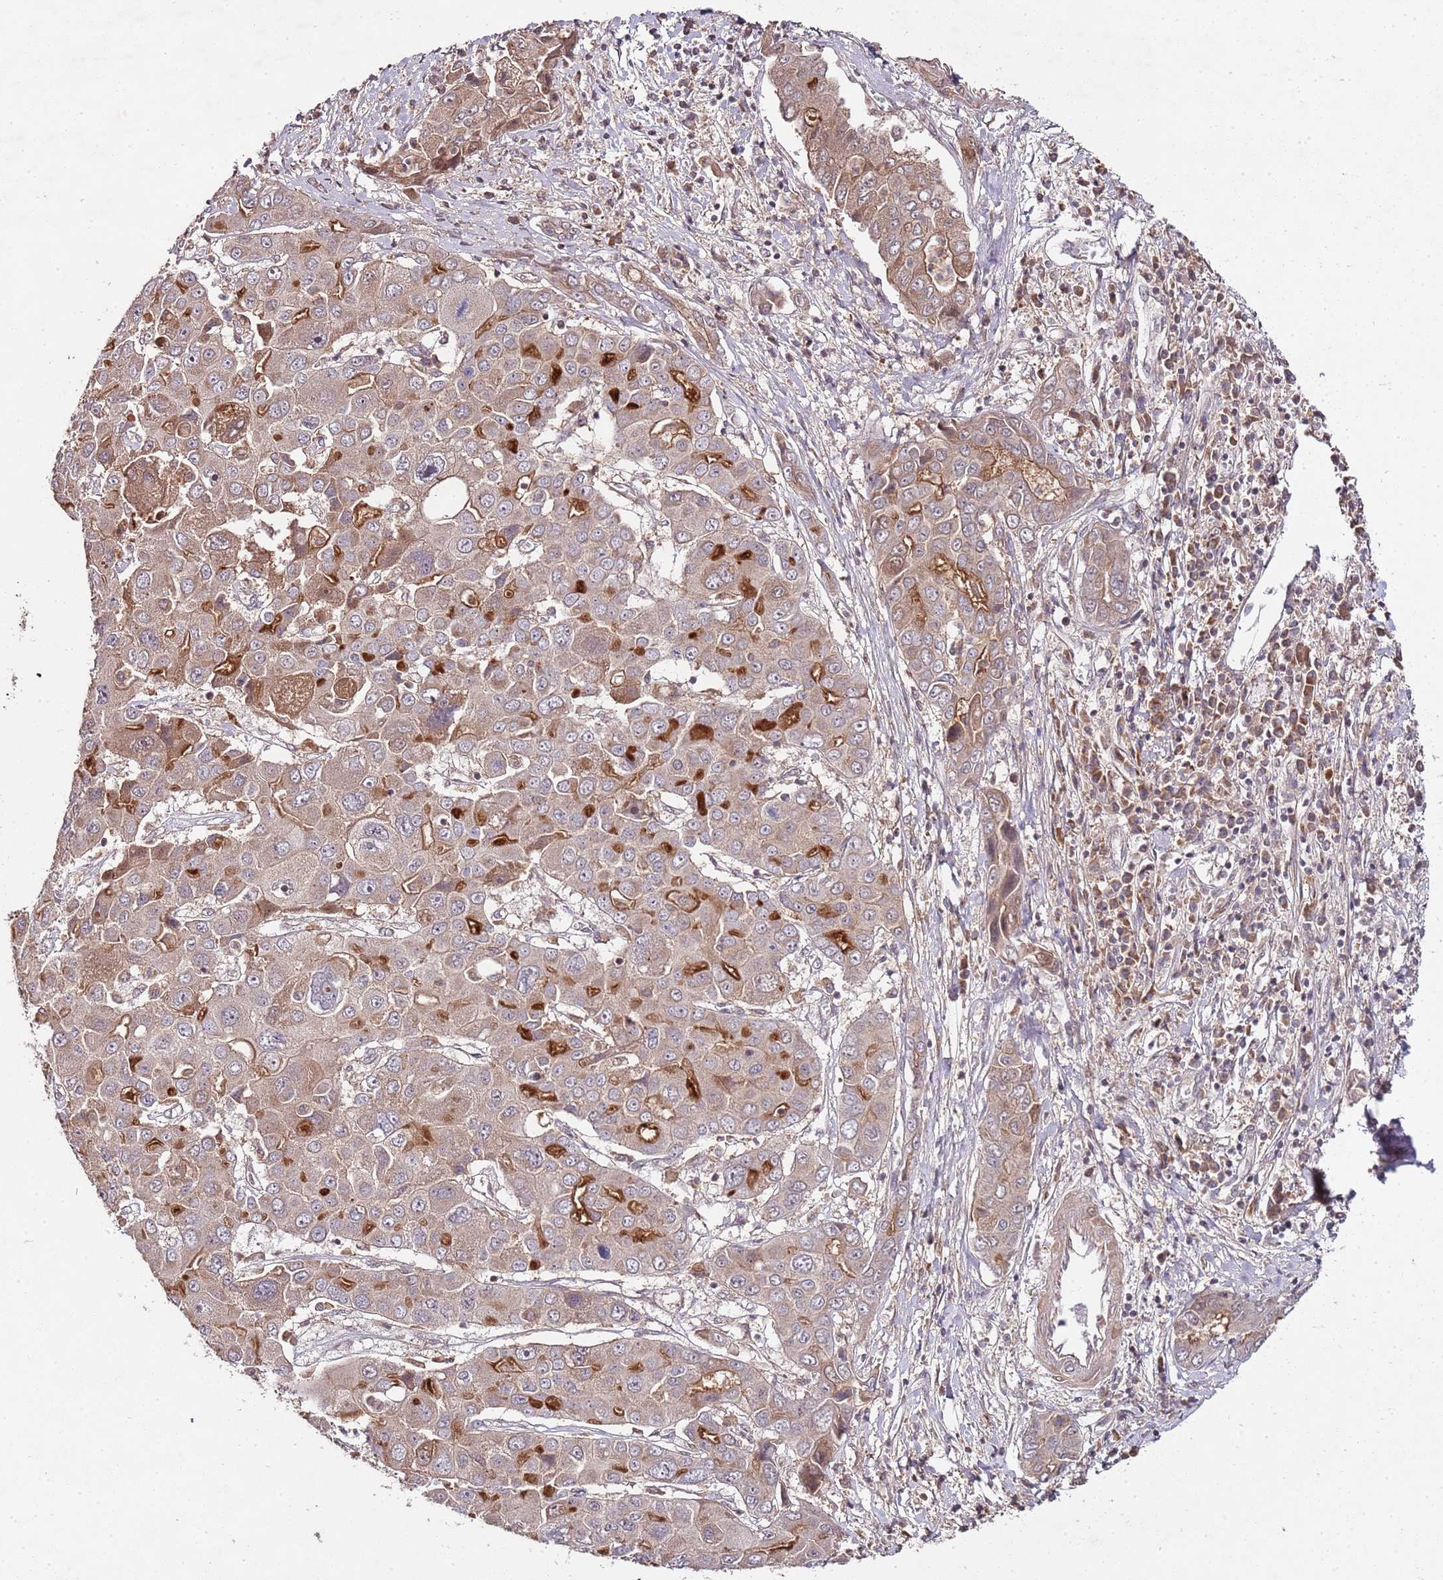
{"staining": {"intensity": "weak", "quantity": ">75%", "location": "cytoplasmic/membranous"}, "tissue": "liver cancer", "cell_type": "Tumor cells", "image_type": "cancer", "snomed": [{"axis": "morphology", "description": "Cholangiocarcinoma"}, {"axis": "topography", "description": "Liver"}], "caption": "This image displays IHC staining of liver cancer (cholangiocarcinoma), with low weak cytoplasmic/membranous positivity in approximately >75% of tumor cells.", "gene": "LIN37", "patient": {"sex": "male", "age": 67}}